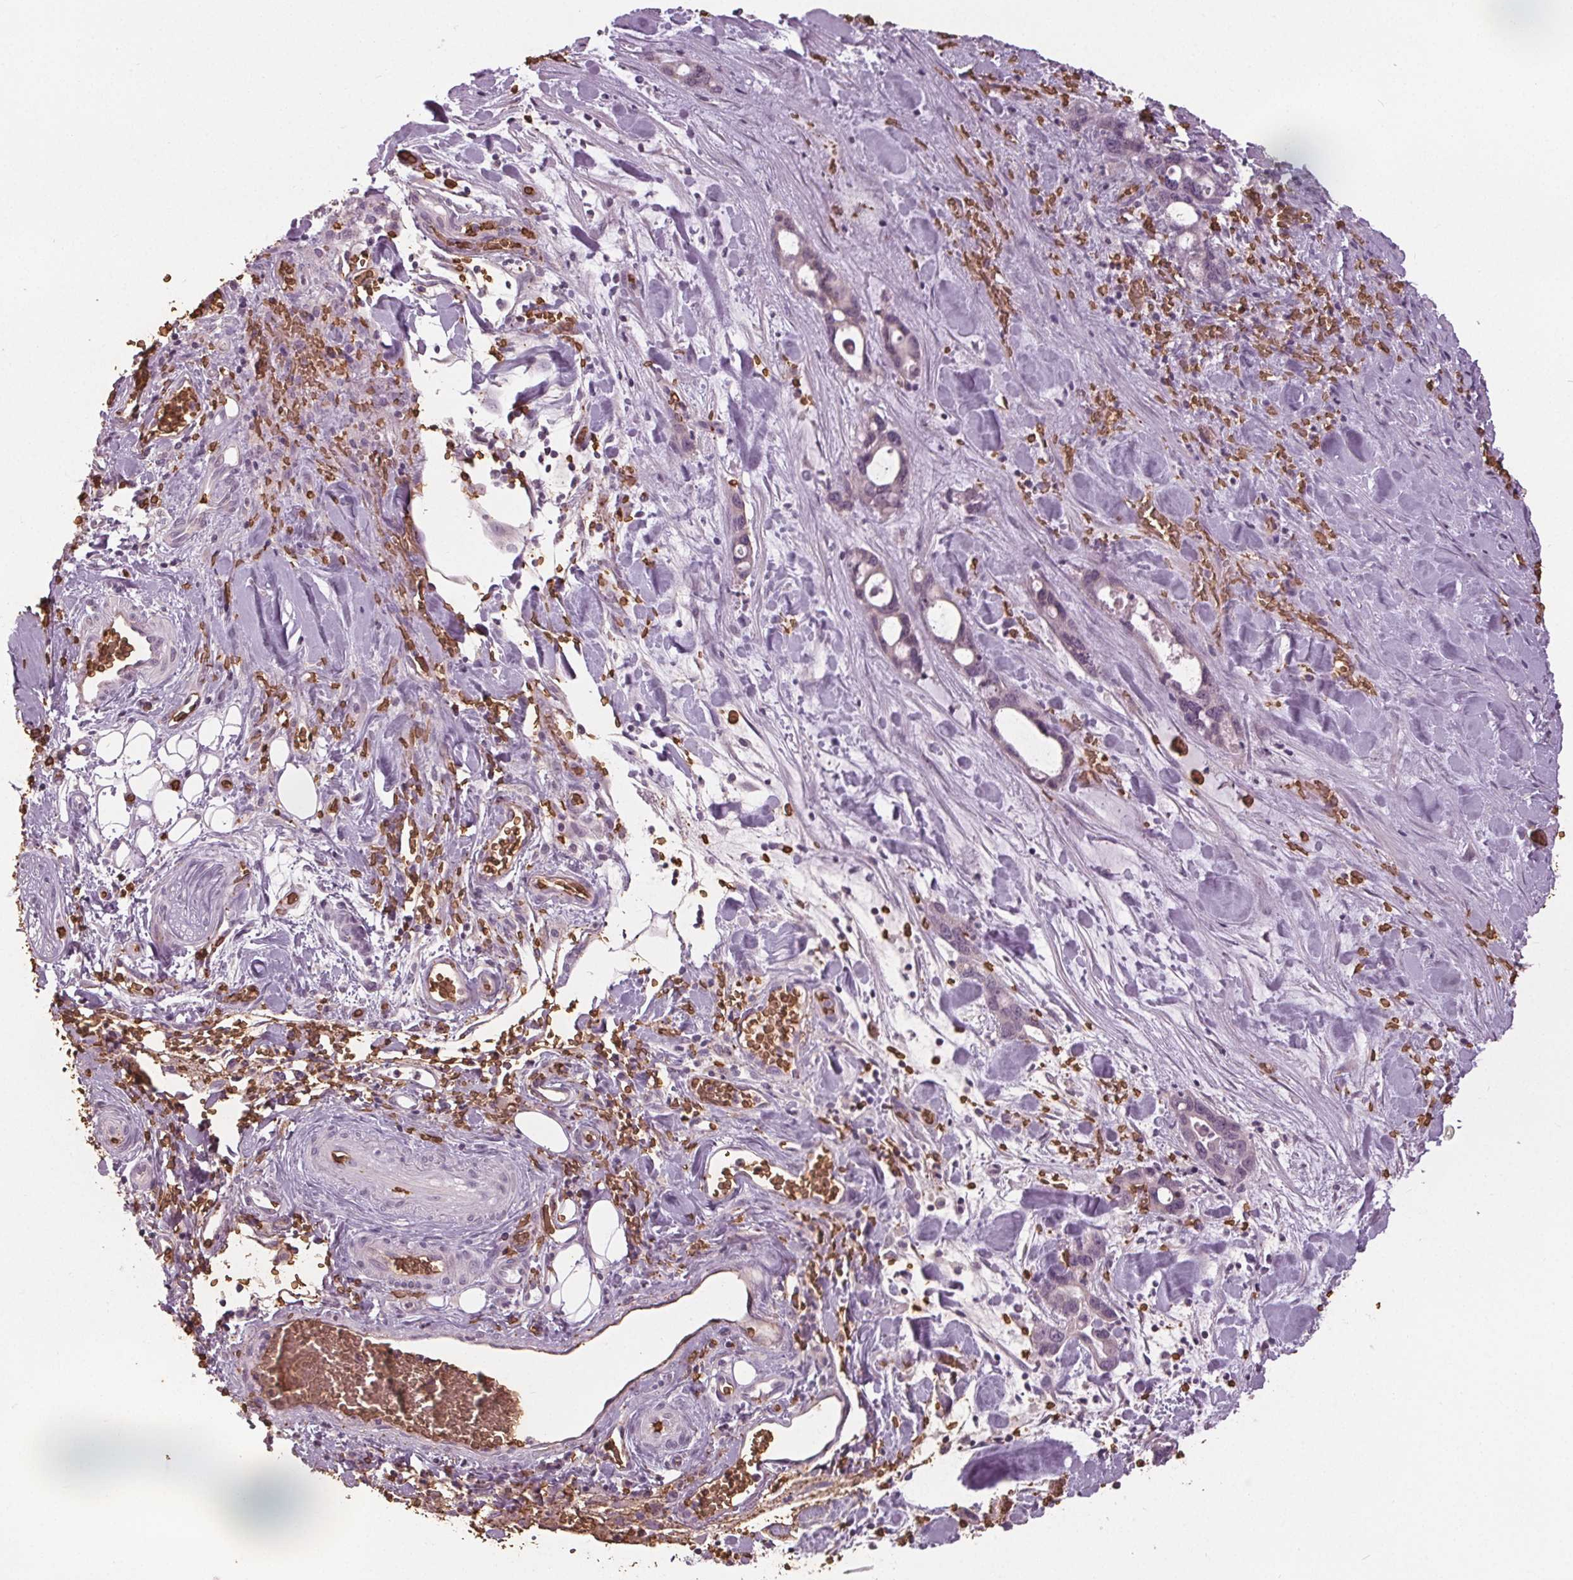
{"staining": {"intensity": "negative", "quantity": "none", "location": "none"}, "tissue": "stomach cancer", "cell_type": "Tumor cells", "image_type": "cancer", "snomed": [{"axis": "morphology", "description": "Normal tissue, NOS"}, {"axis": "morphology", "description": "Adenocarcinoma, NOS"}, {"axis": "topography", "description": "Esophagus"}, {"axis": "topography", "description": "Stomach, upper"}], "caption": "Immunohistochemical staining of adenocarcinoma (stomach) exhibits no significant expression in tumor cells.", "gene": "SLC4A1", "patient": {"sex": "male", "age": 74}}